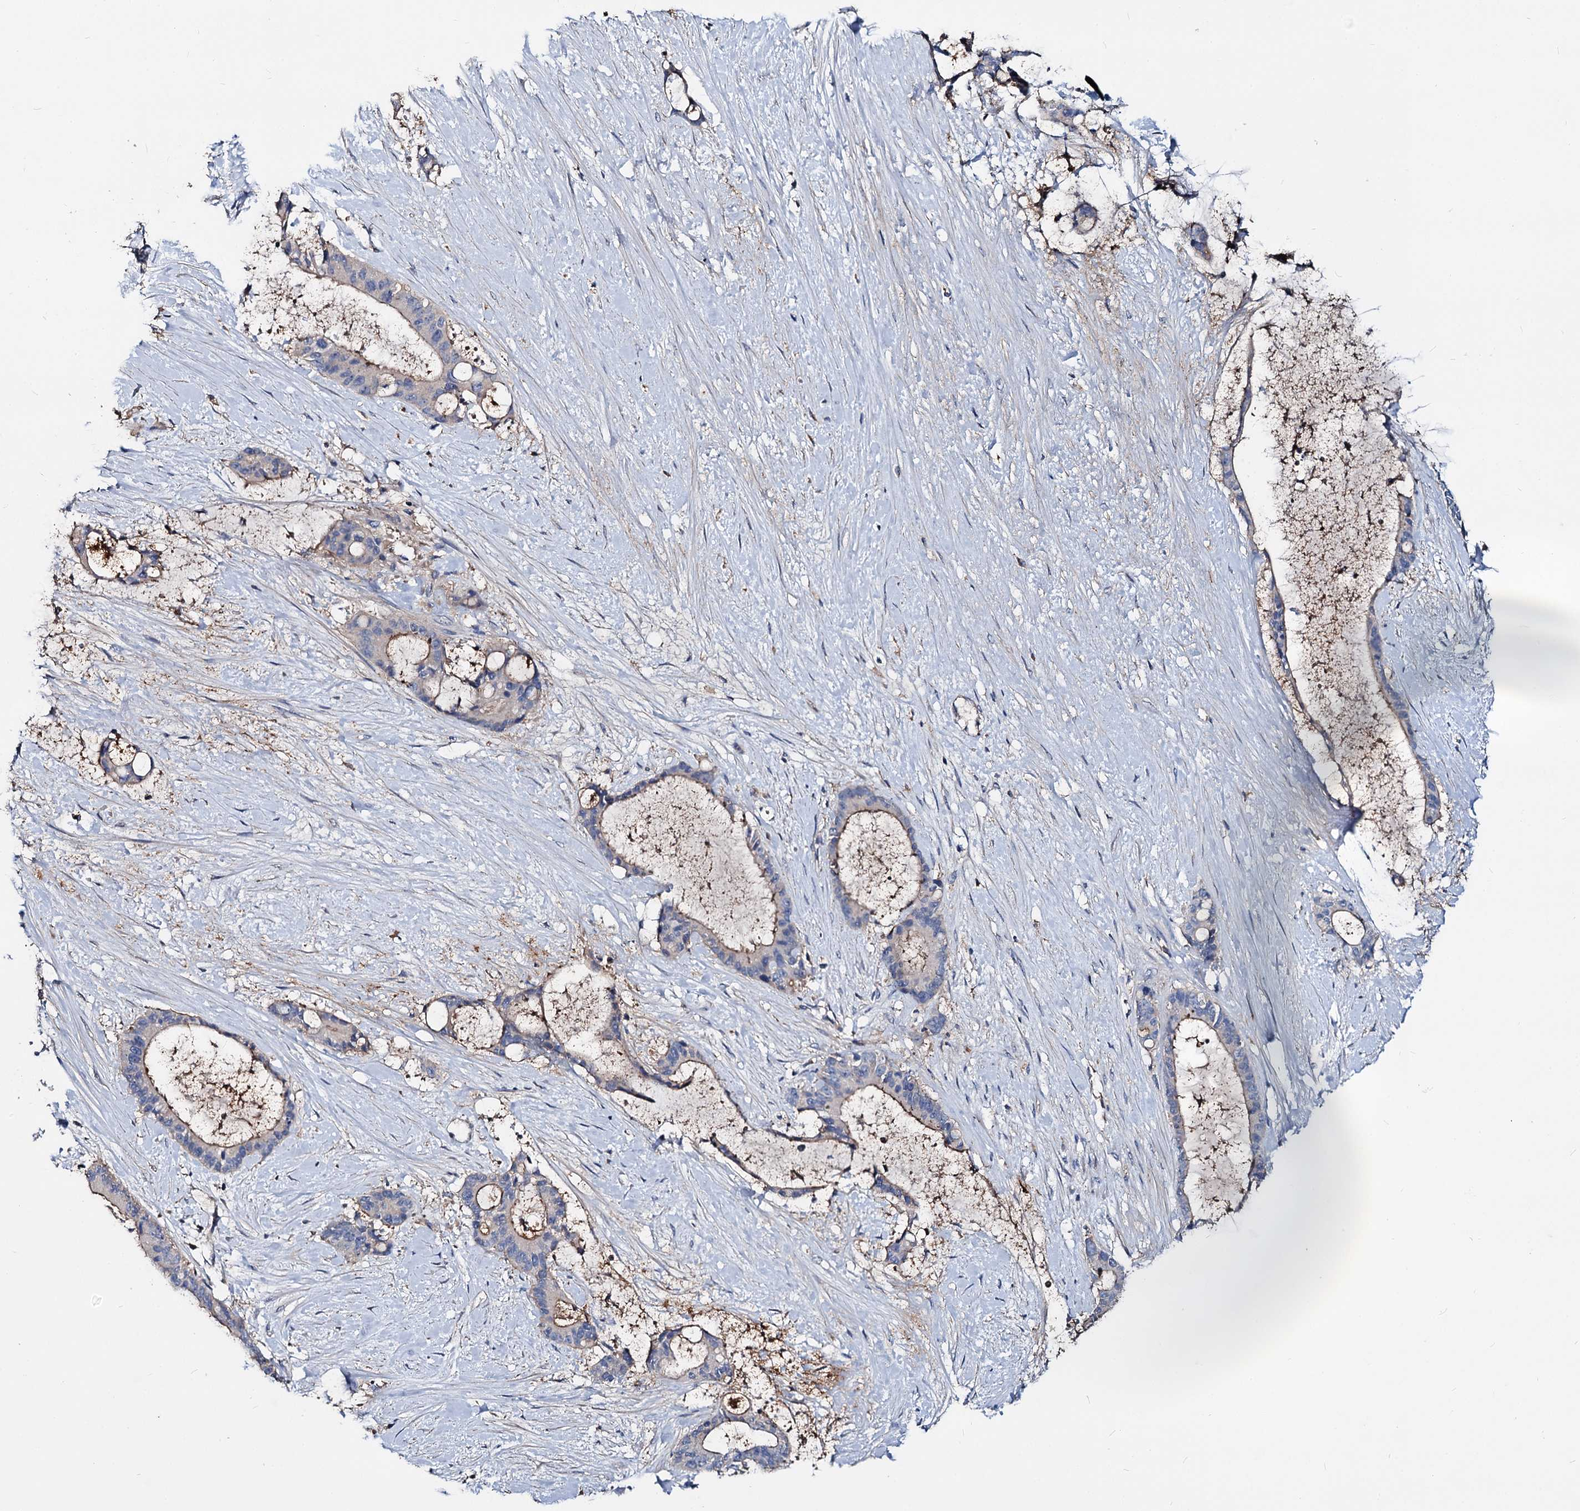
{"staining": {"intensity": "weak", "quantity": "25%-75%", "location": "cytoplasmic/membranous"}, "tissue": "liver cancer", "cell_type": "Tumor cells", "image_type": "cancer", "snomed": [{"axis": "morphology", "description": "Normal tissue, NOS"}, {"axis": "morphology", "description": "Cholangiocarcinoma"}, {"axis": "topography", "description": "Liver"}, {"axis": "topography", "description": "Peripheral nerve tissue"}], "caption": "Immunohistochemical staining of human liver cancer (cholangiocarcinoma) reveals low levels of weak cytoplasmic/membranous staining in approximately 25%-75% of tumor cells.", "gene": "ACY3", "patient": {"sex": "female", "age": 73}}